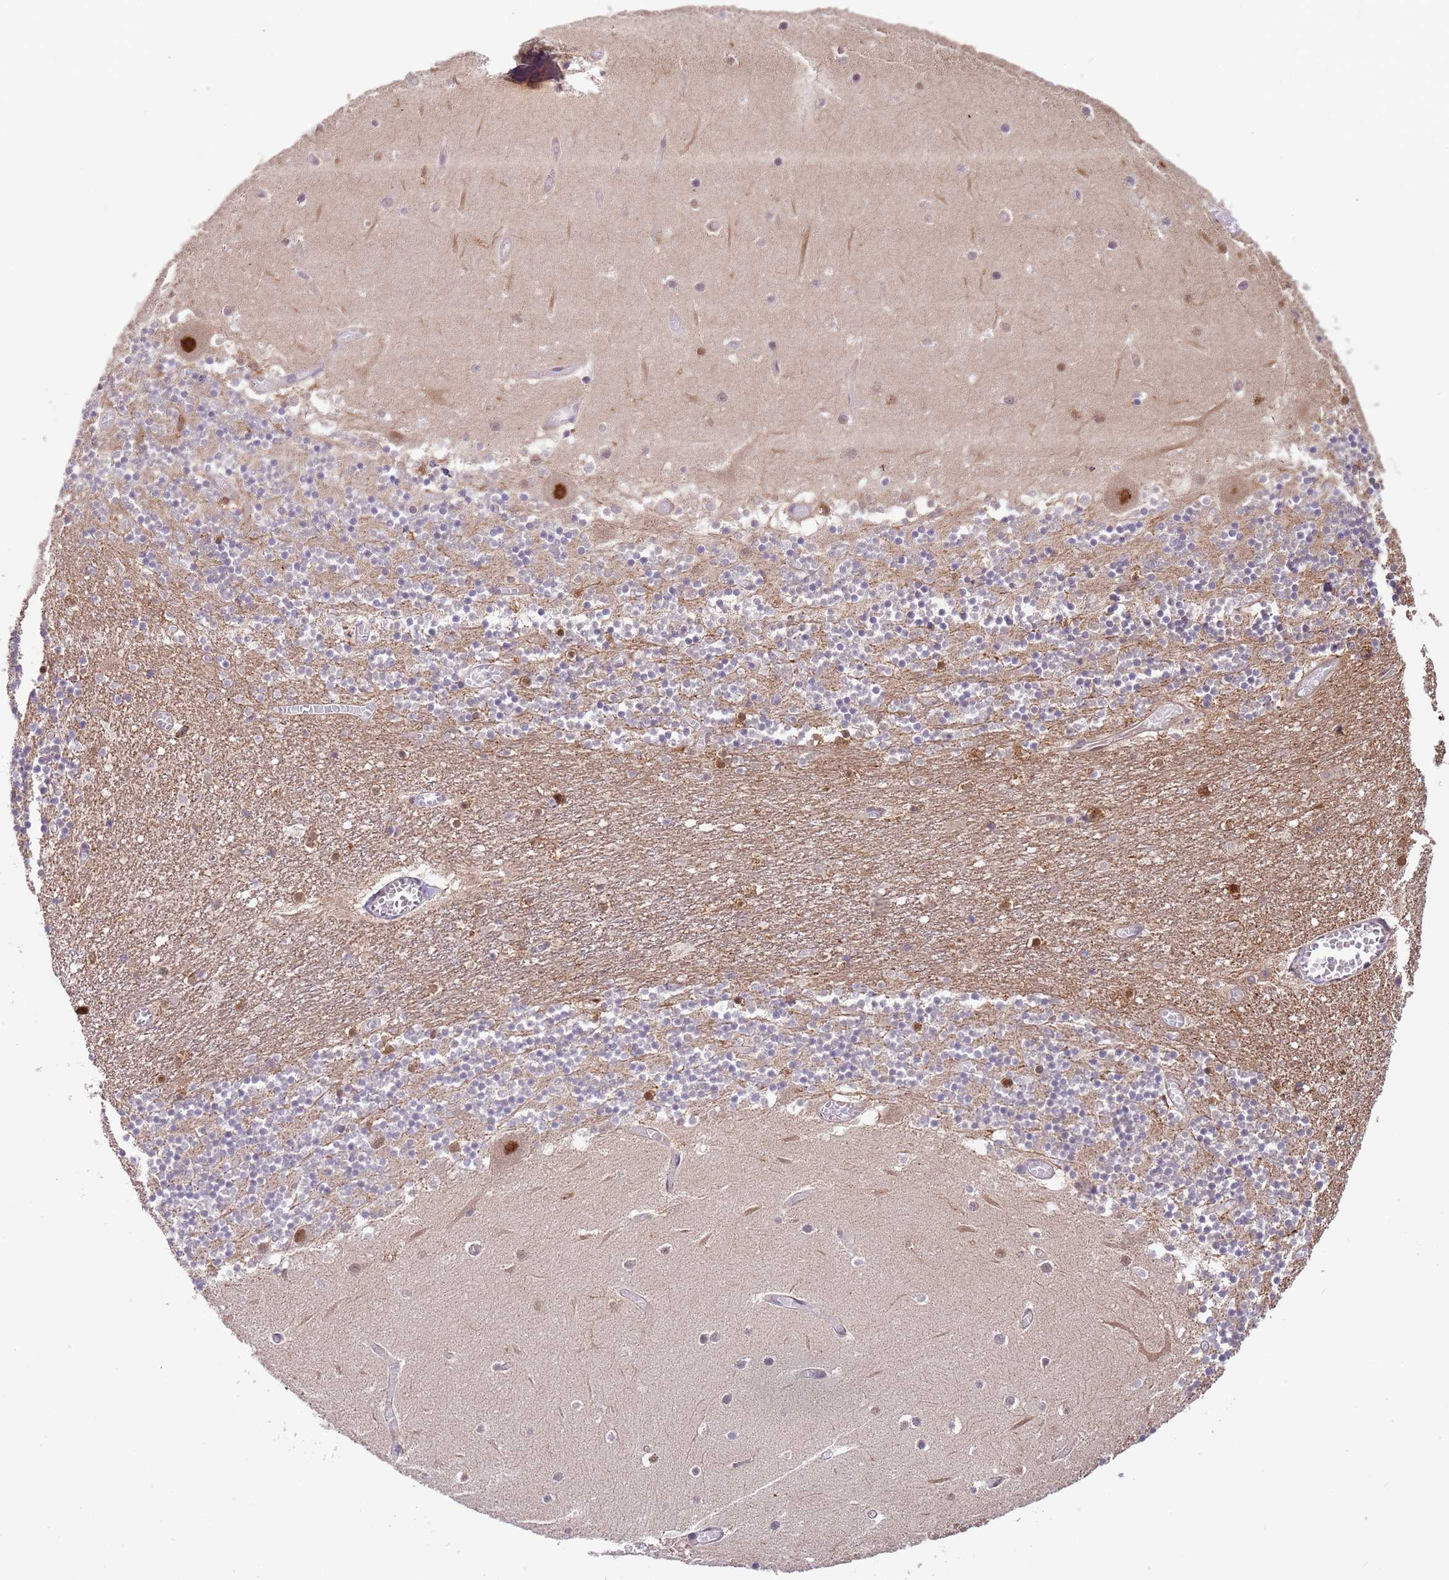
{"staining": {"intensity": "weak", "quantity": "25%-75%", "location": "cytoplasmic/membranous"}, "tissue": "cerebellum", "cell_type": "Cells in granular layer", "image_type": "normal", "snomed": [{"axis": "morphology", "description": "Normal tissue, NOS"}, {"axis": "topography", "description": "Cerebellum"}], "caption": "DAB (3,3'-diaminobenzidine) immunohistochemical staining of unremarkable human cerebellum reveals weak cytoplasmic/membranous protein staining in approximately 25%-75% of cells in granular layer.", "gene": "PLSCR5", "patient": {"sex": "female", "age": 28}}